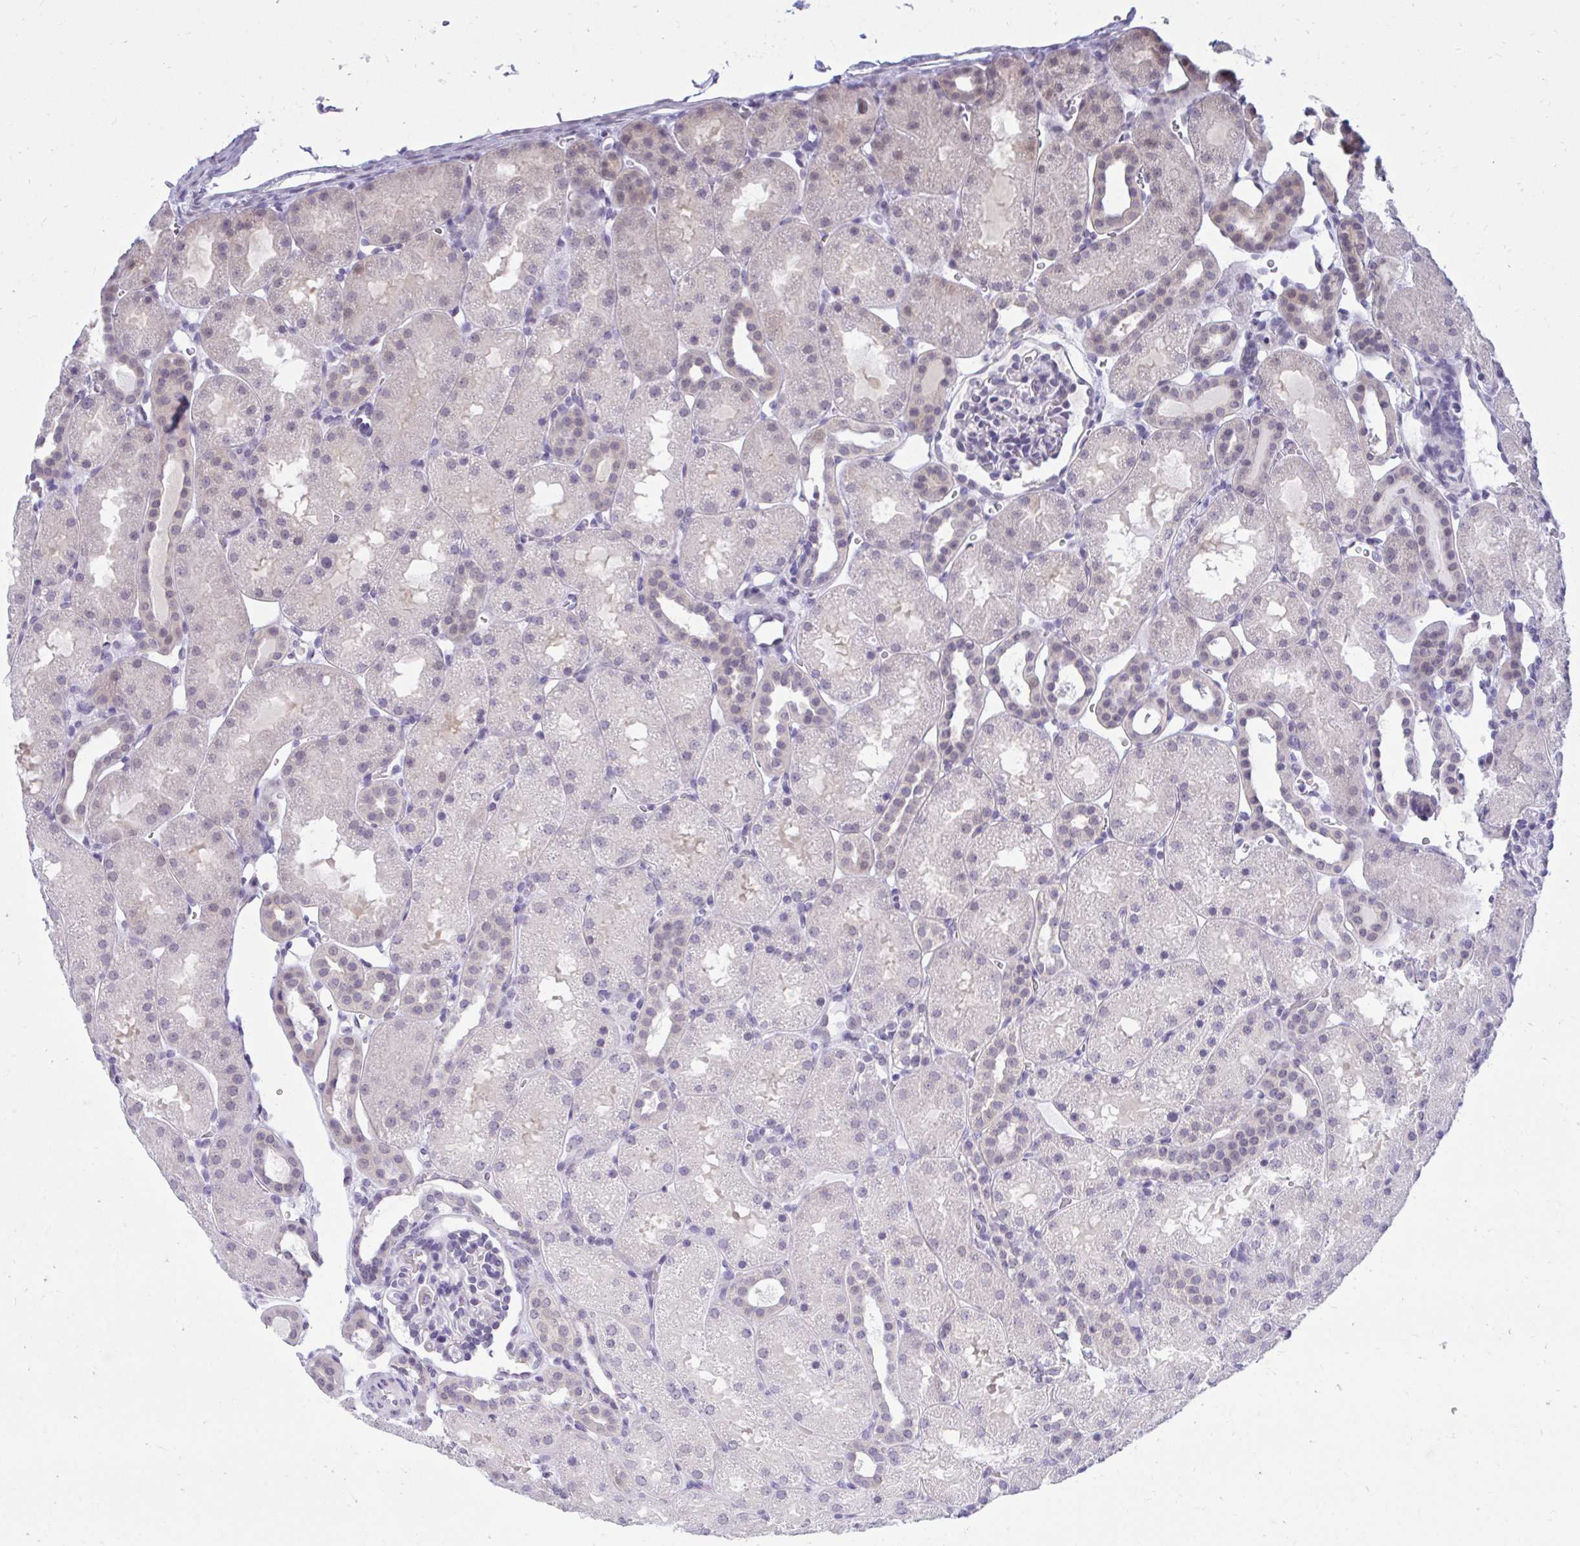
{"staining": {"intensity": "weak", "quantity": "<25%", "location": "nuclear"}, "tissue": "kidney", "cell_type": "Cells in glomeruli", "image_type": "normal", "snomed": [{"axis": "morphology", "description": "Normal tissue, NOS"}, {"axis": "topography", "description": "Kidney"}], "caption": "High power microscopy histopathology image of an immunohistochemistry histopathology image of benign kidney, revealing no significant positivity in cells in glomeruli. The staining was performed using DAB (3,3'-diaminobenzidine) to visualize the protein expression in brown, while the nuclei were stained in blue with hematoxylin (Magnification: 20x).", "gene": "CSE1L", "patient": {"sex": "male", "age": 2}}